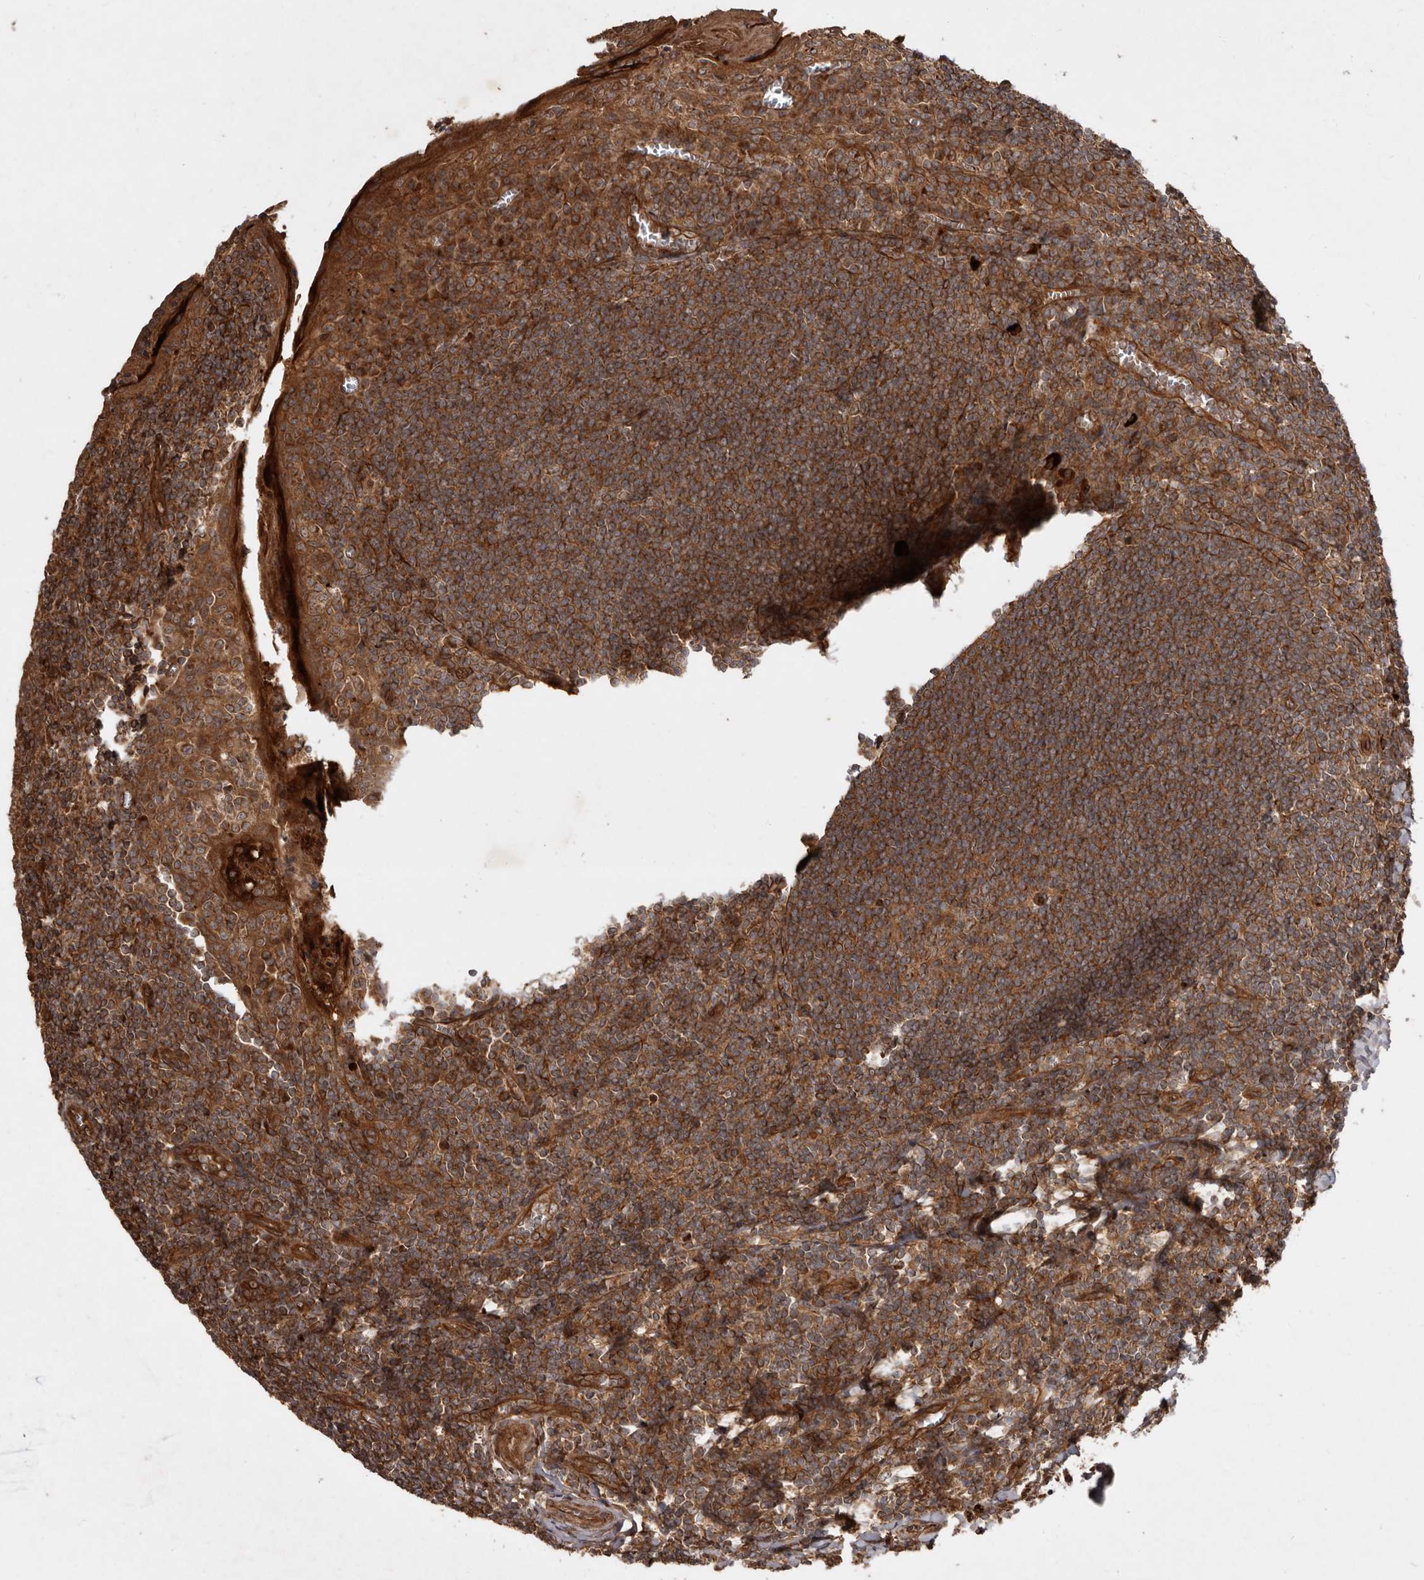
{"staining": {"intensity": "moderate", "quantity": ">75%", "location": "cytoplasmic/membranous"}, "tissue": "tonsil", "cell_type": "Germinal center cells", "image_type": "normal", "snomed": [{"axis": "morphology", "description": "Normal tissue, NOS"}, {"axis": "topography", "description": "Tonsil"}], "caption": "Protein staining displays moderate cytoplasmic/membranous positivity in about >75% of germinal center cells in unremarkable tonsil. (brown staining indicates protein expression, while blue staining denotes nuclei).", "gene": "STK36", "patient": {"sex": "male", "age": 27}}